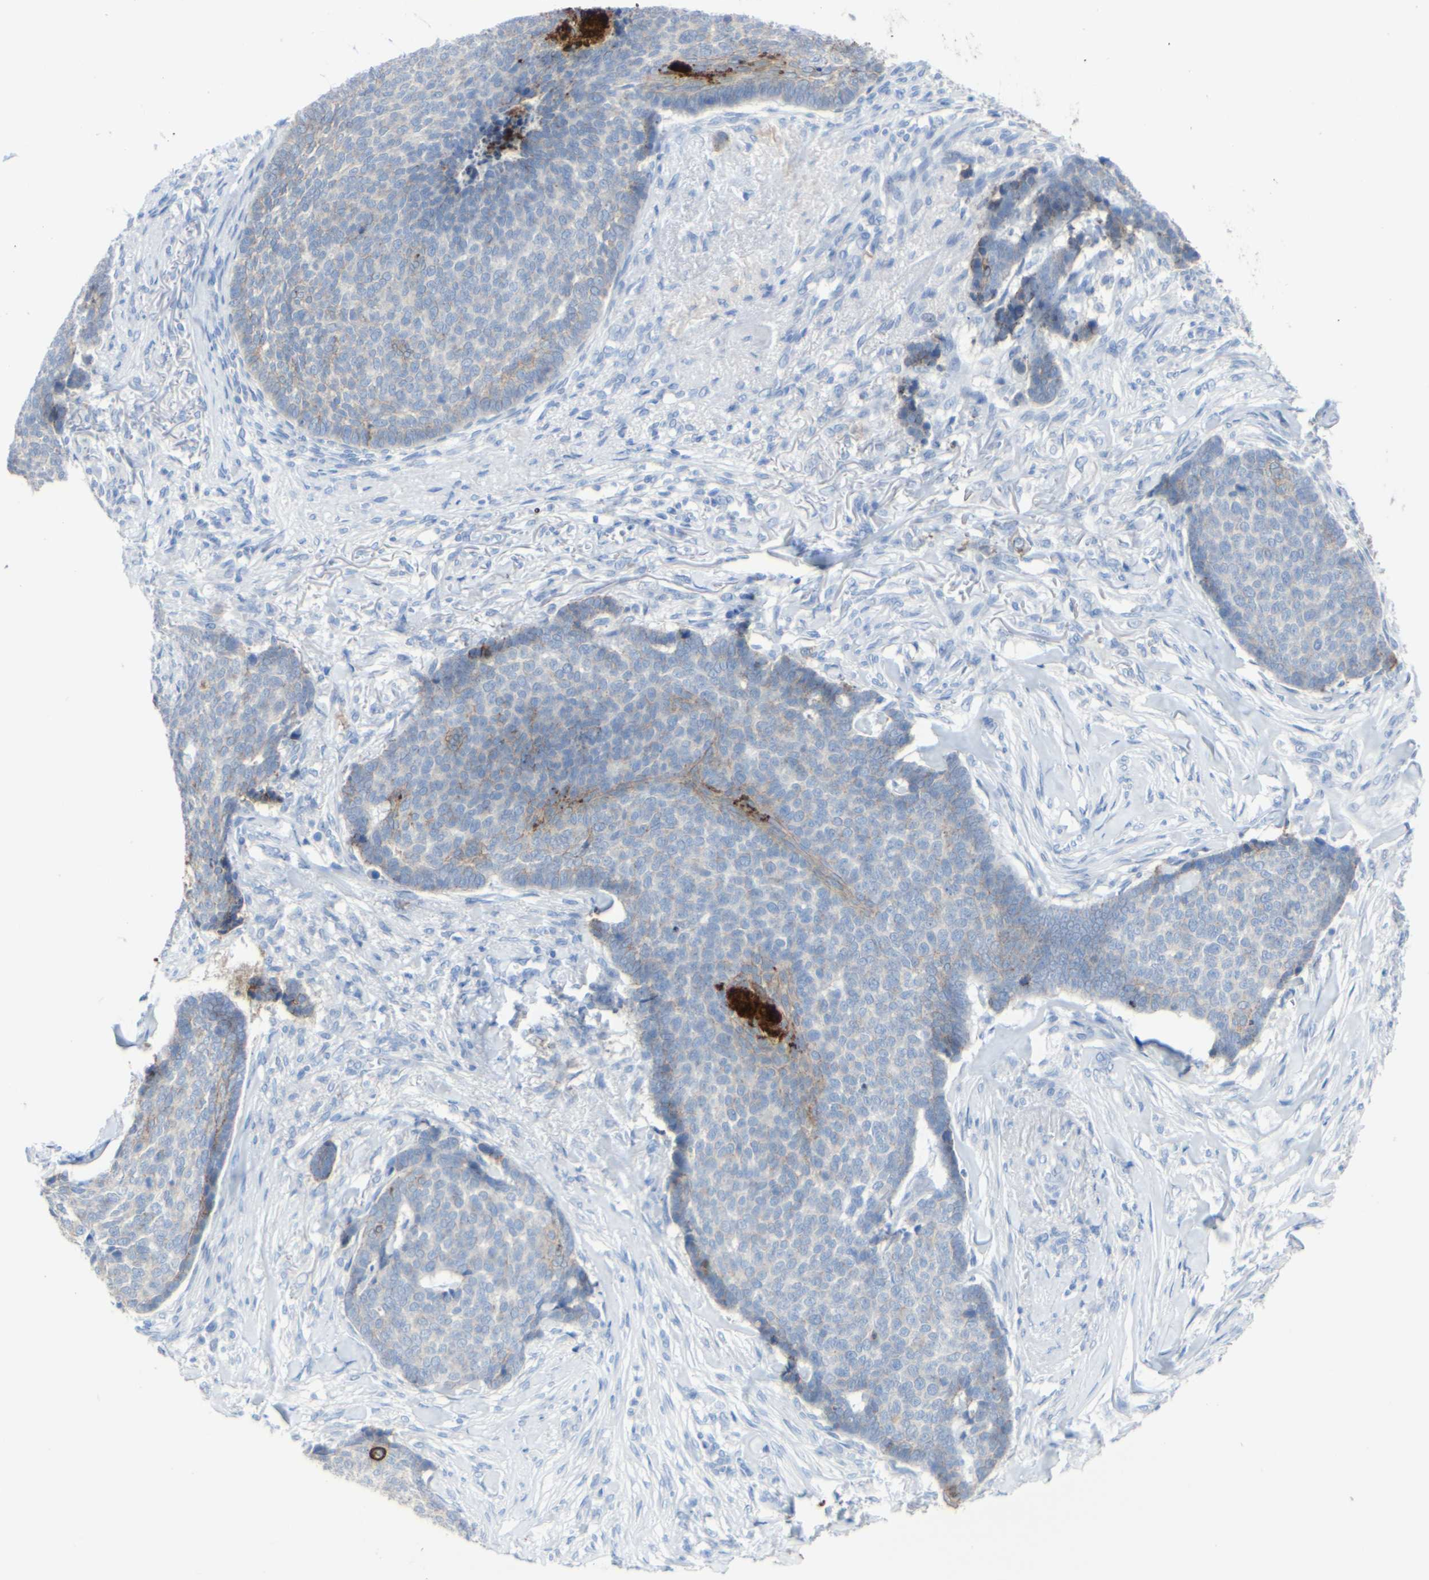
{"staining": {"intensity": "weak", "quantity": ">75%", "location": "cytoplasmic/membranous"}, "tissue": "skin cancer", "cell_type": "Tumor cells", "image_type": "cancer", "snomed": [{"axis": "morphology", "description": "Basal cell carcinoma"}, {"axis": "topography", "description": "Skin"}], "caption": "Weak cytoplasmic/membranous staining for a protein is present in about >75% of tumor cells of skin cancer using immunohistochemistry (IHC).", "gene": "DSC2", "patient": {"sex": "male", "age": 84}}